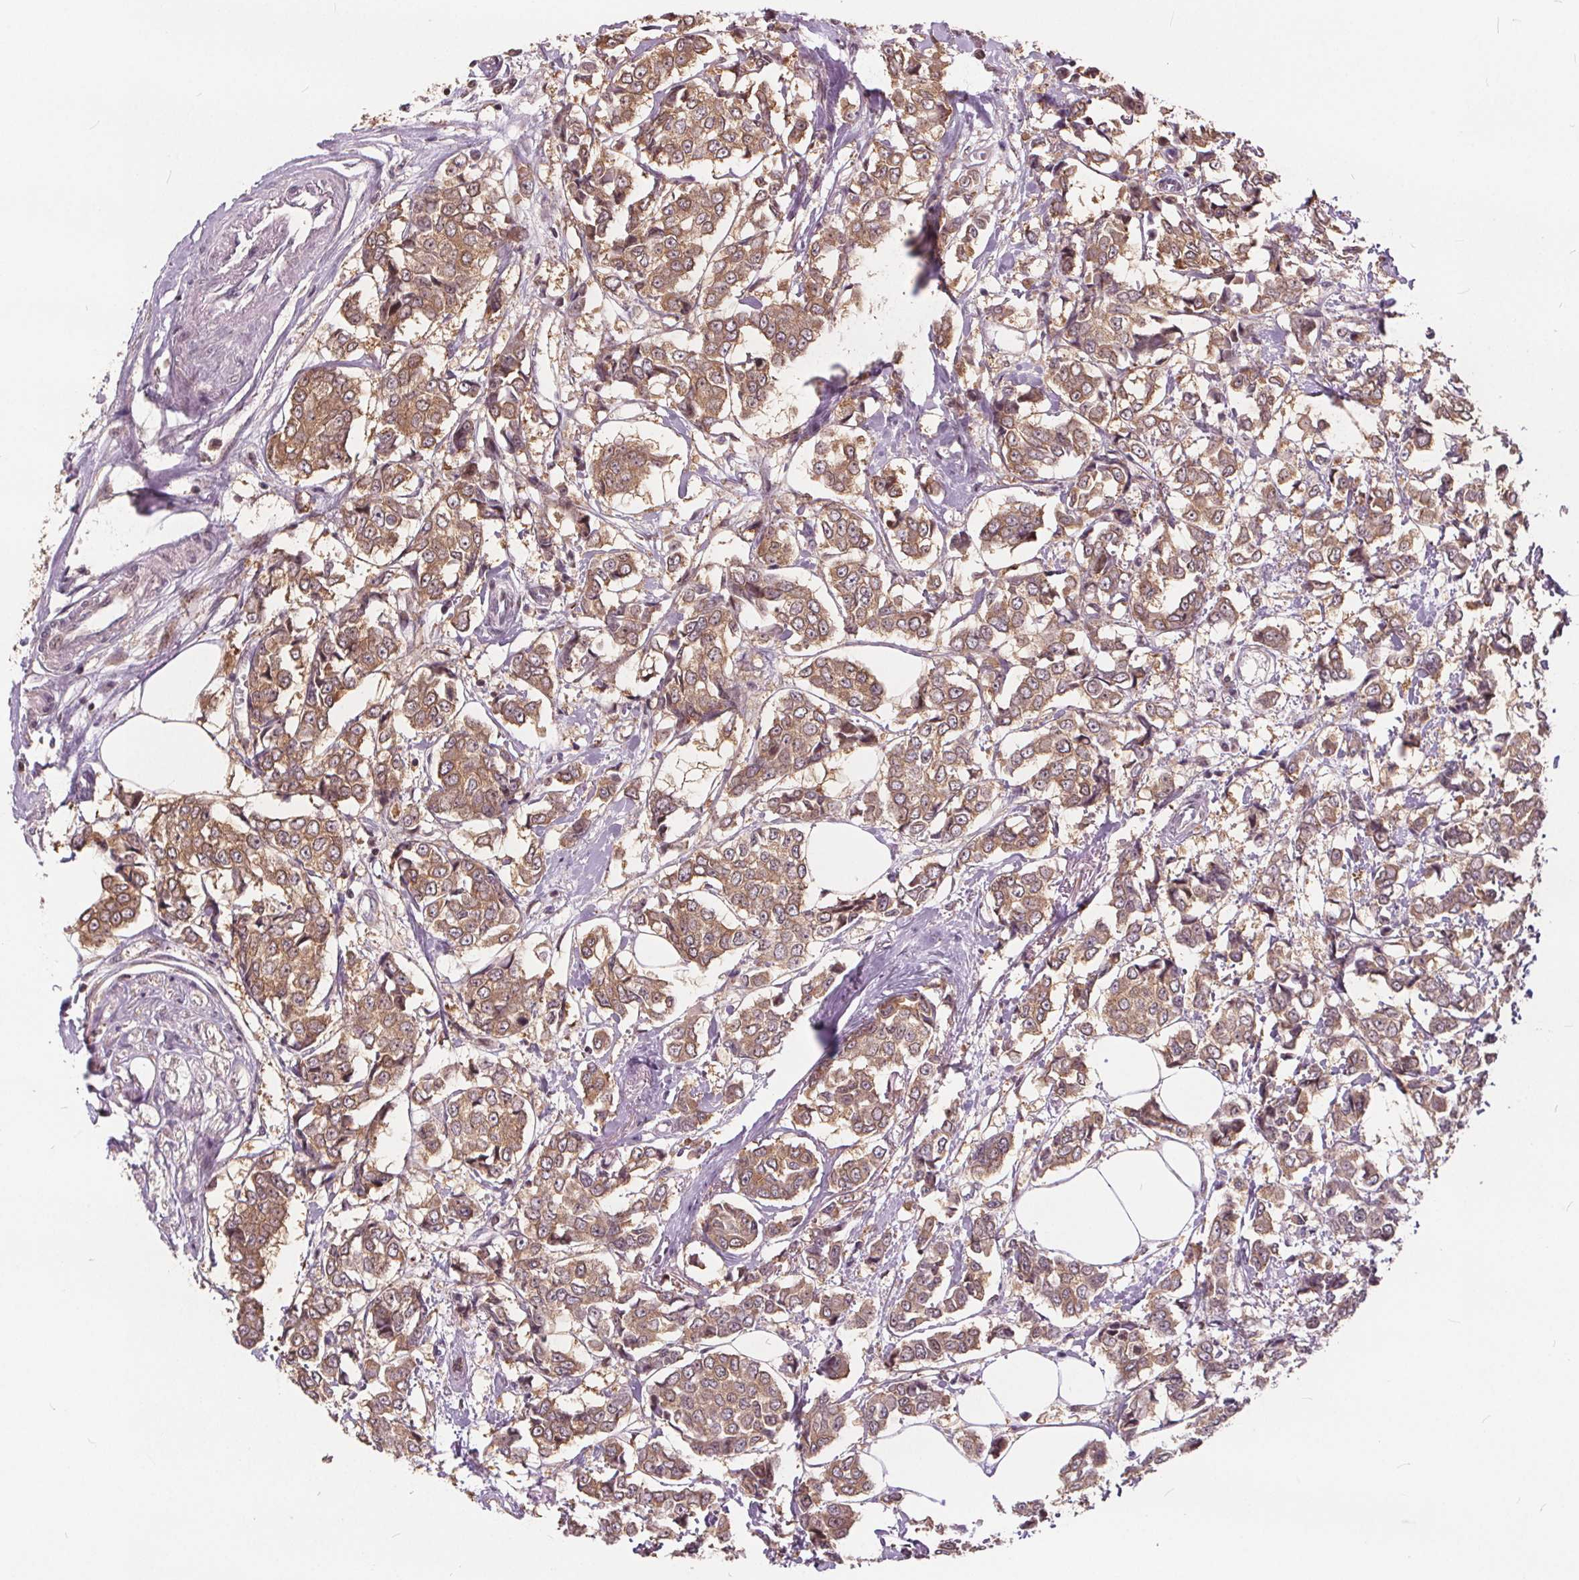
{"staining": {"intensity": "moderate", "quantity": ">75%", "location": "cytoplasmic/membranous"}, "tissue": "breast cancer", "cell_type": "Tumor cells", "image_type": "cancer", "snomed": [{"axis": "morphology", "description": "Duct carcinoma"}, {"axis": "topography", "description": "Breast"}], "caption": "Human breast intraductal carcinoma stained with a brown dye shows moderate cytoplasmic/membranous positive expression in approximately >75% of tumor cells.", "gene": "HIF1AN", "patient": {"sex": "female", "age": 94}}